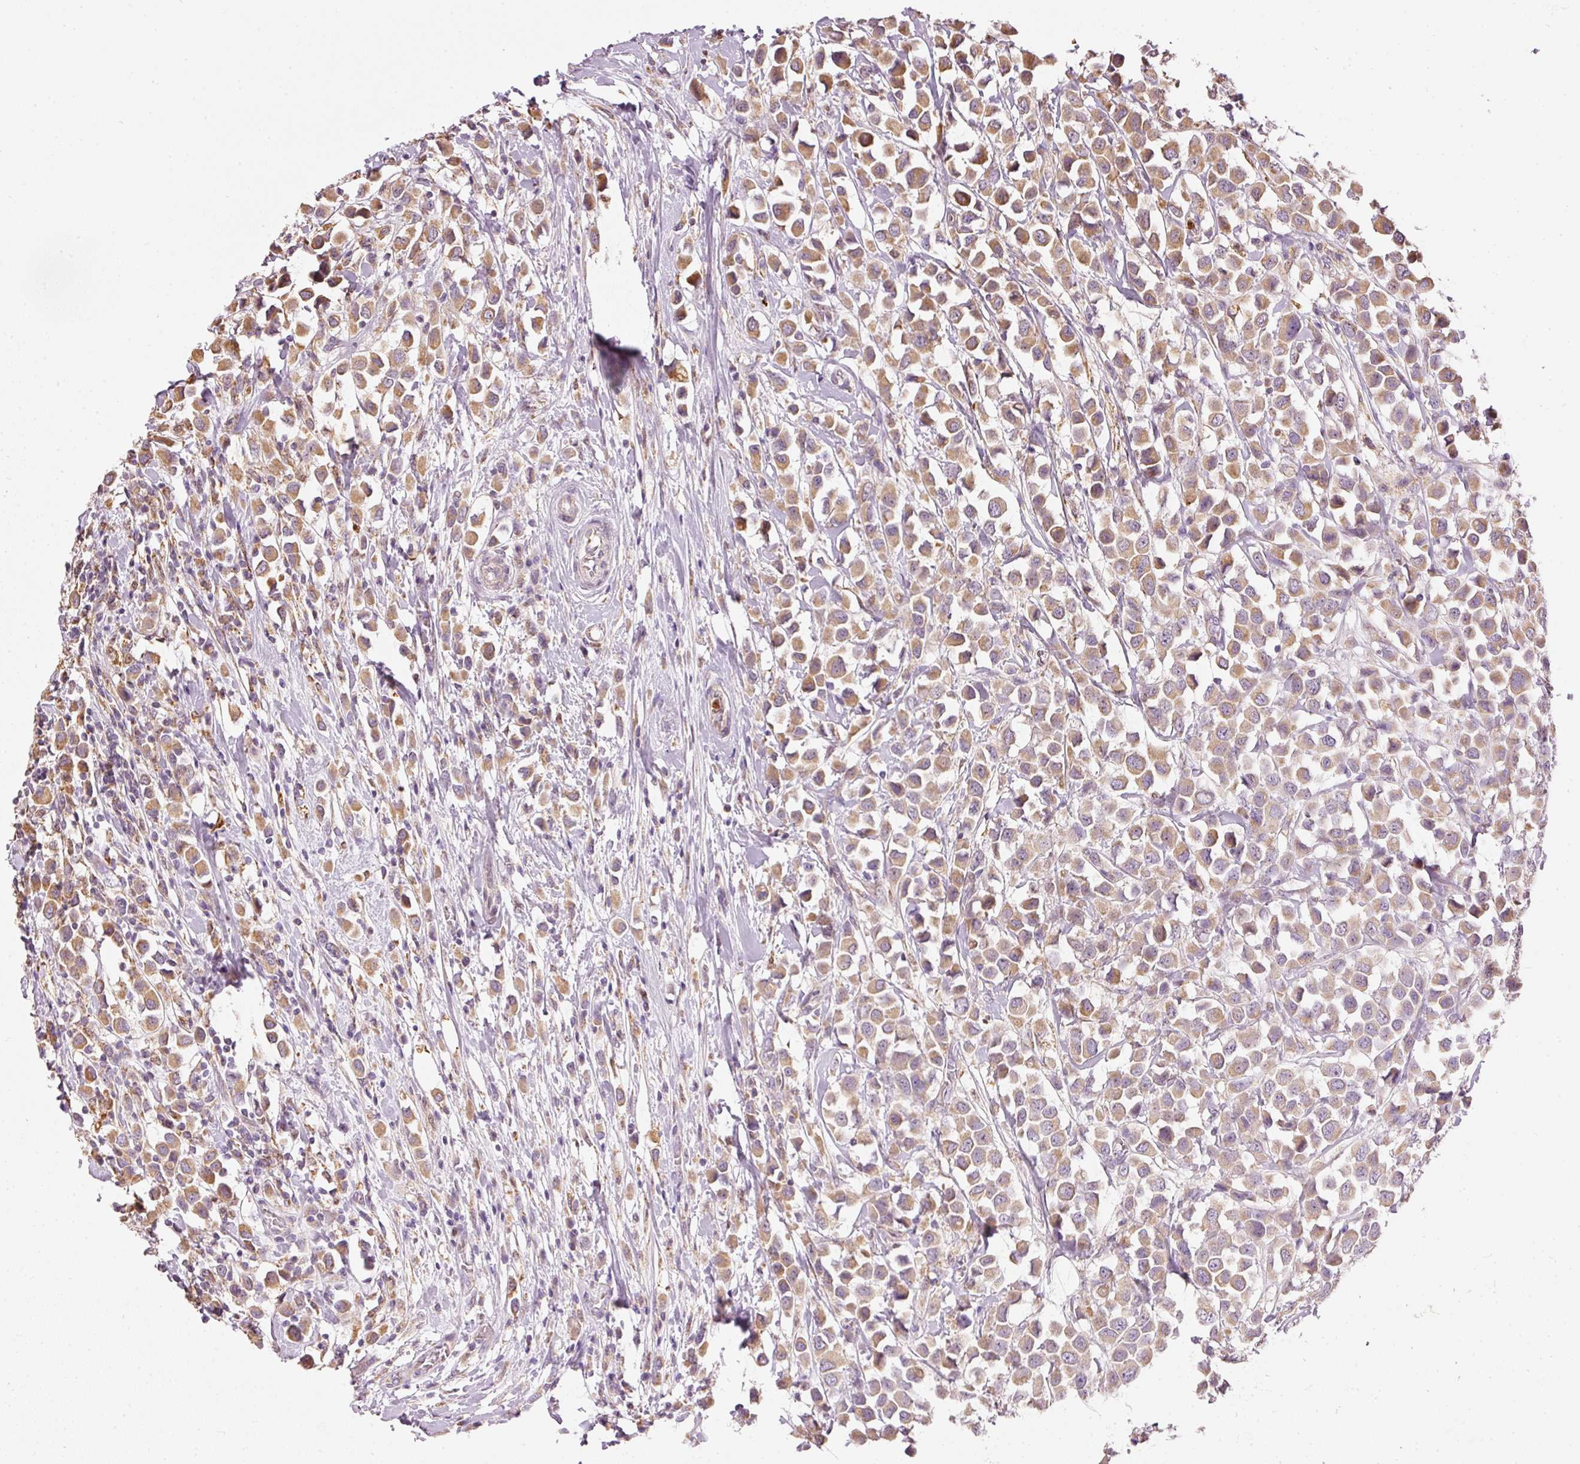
{"staining": {"intensity": "moderate", "quantity": ">75%", "location": "cytoplasmic/membranous"}, "tissue": "breast cancer", "cell_type": "Tumor cells", "image_type": "cancer", "snomed": [{"axis": "morphology", "description": "Duct carcinoma"}, {"axis": "topography", "description": "Breast"}], "caption": "Tumor cells exhibit medium levels of moderate cytoplasmic/membranous positivity in about >75% of cells in breast cancer (invasive ductal carcinoma).", "gene": "MTHFD1L", "patient": {"sex": "female", "age": 61}}